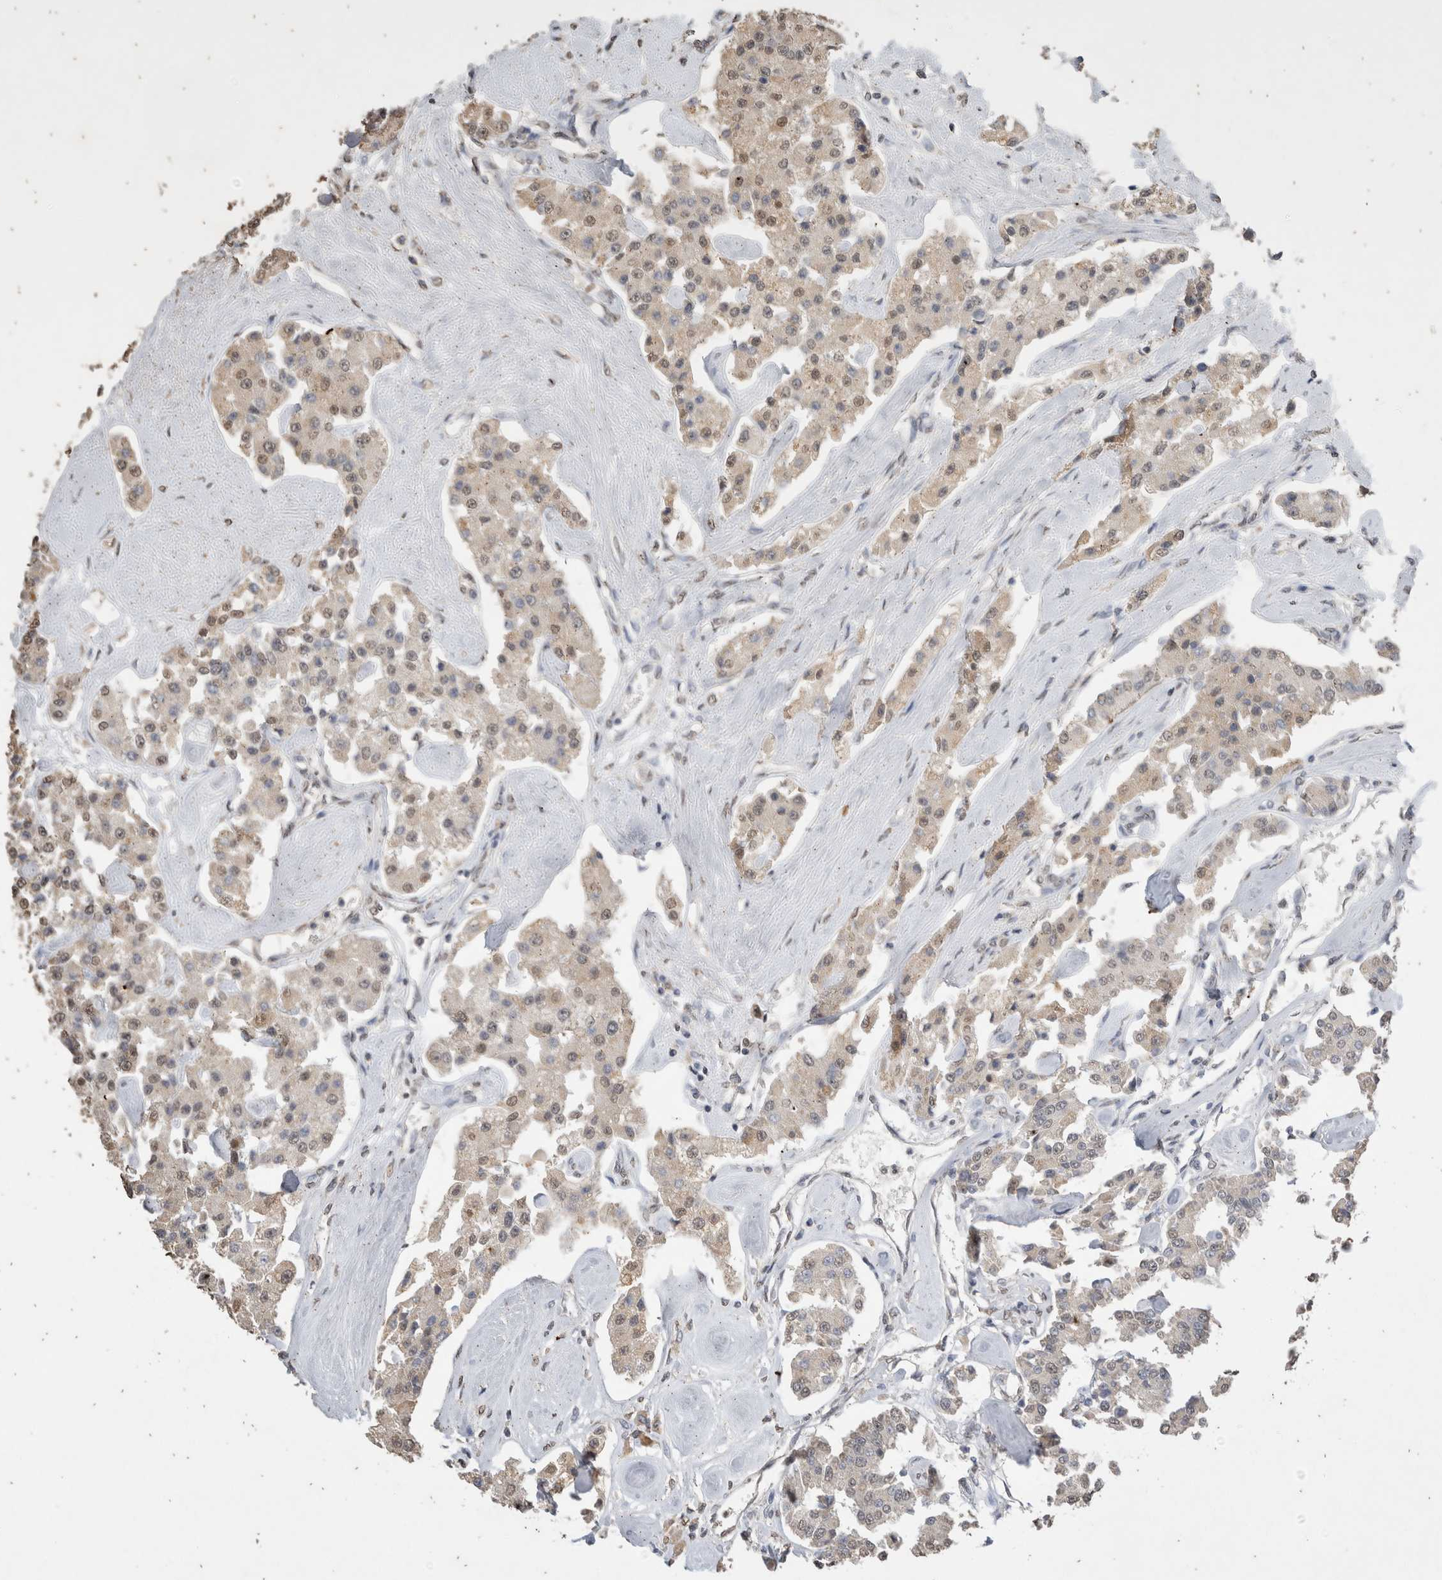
{"staining": {"intensity": "weak", "quantity": "<25%", "location": "cytoplasmic/membranous,nuclear"}, "tissue": "carcinoid", "cell_type": "Tumor cells", "image_type": "cancer", "snomed": [{"axis": "morphology", "description": "Carcinoid, malignant, NOS"}, {"axis": "topography", "description": "Pancreas"}], "caption": "Immunohistochemistry micrograph of neoplastic tissue: human carcinoid stained with DAB shows no significant protein staining in tumor cells. (Brightfield microscopy of DAB IHC at high magnification).", "gene": "LGALS2", "patient": {"sex": "male", "age": 41}}